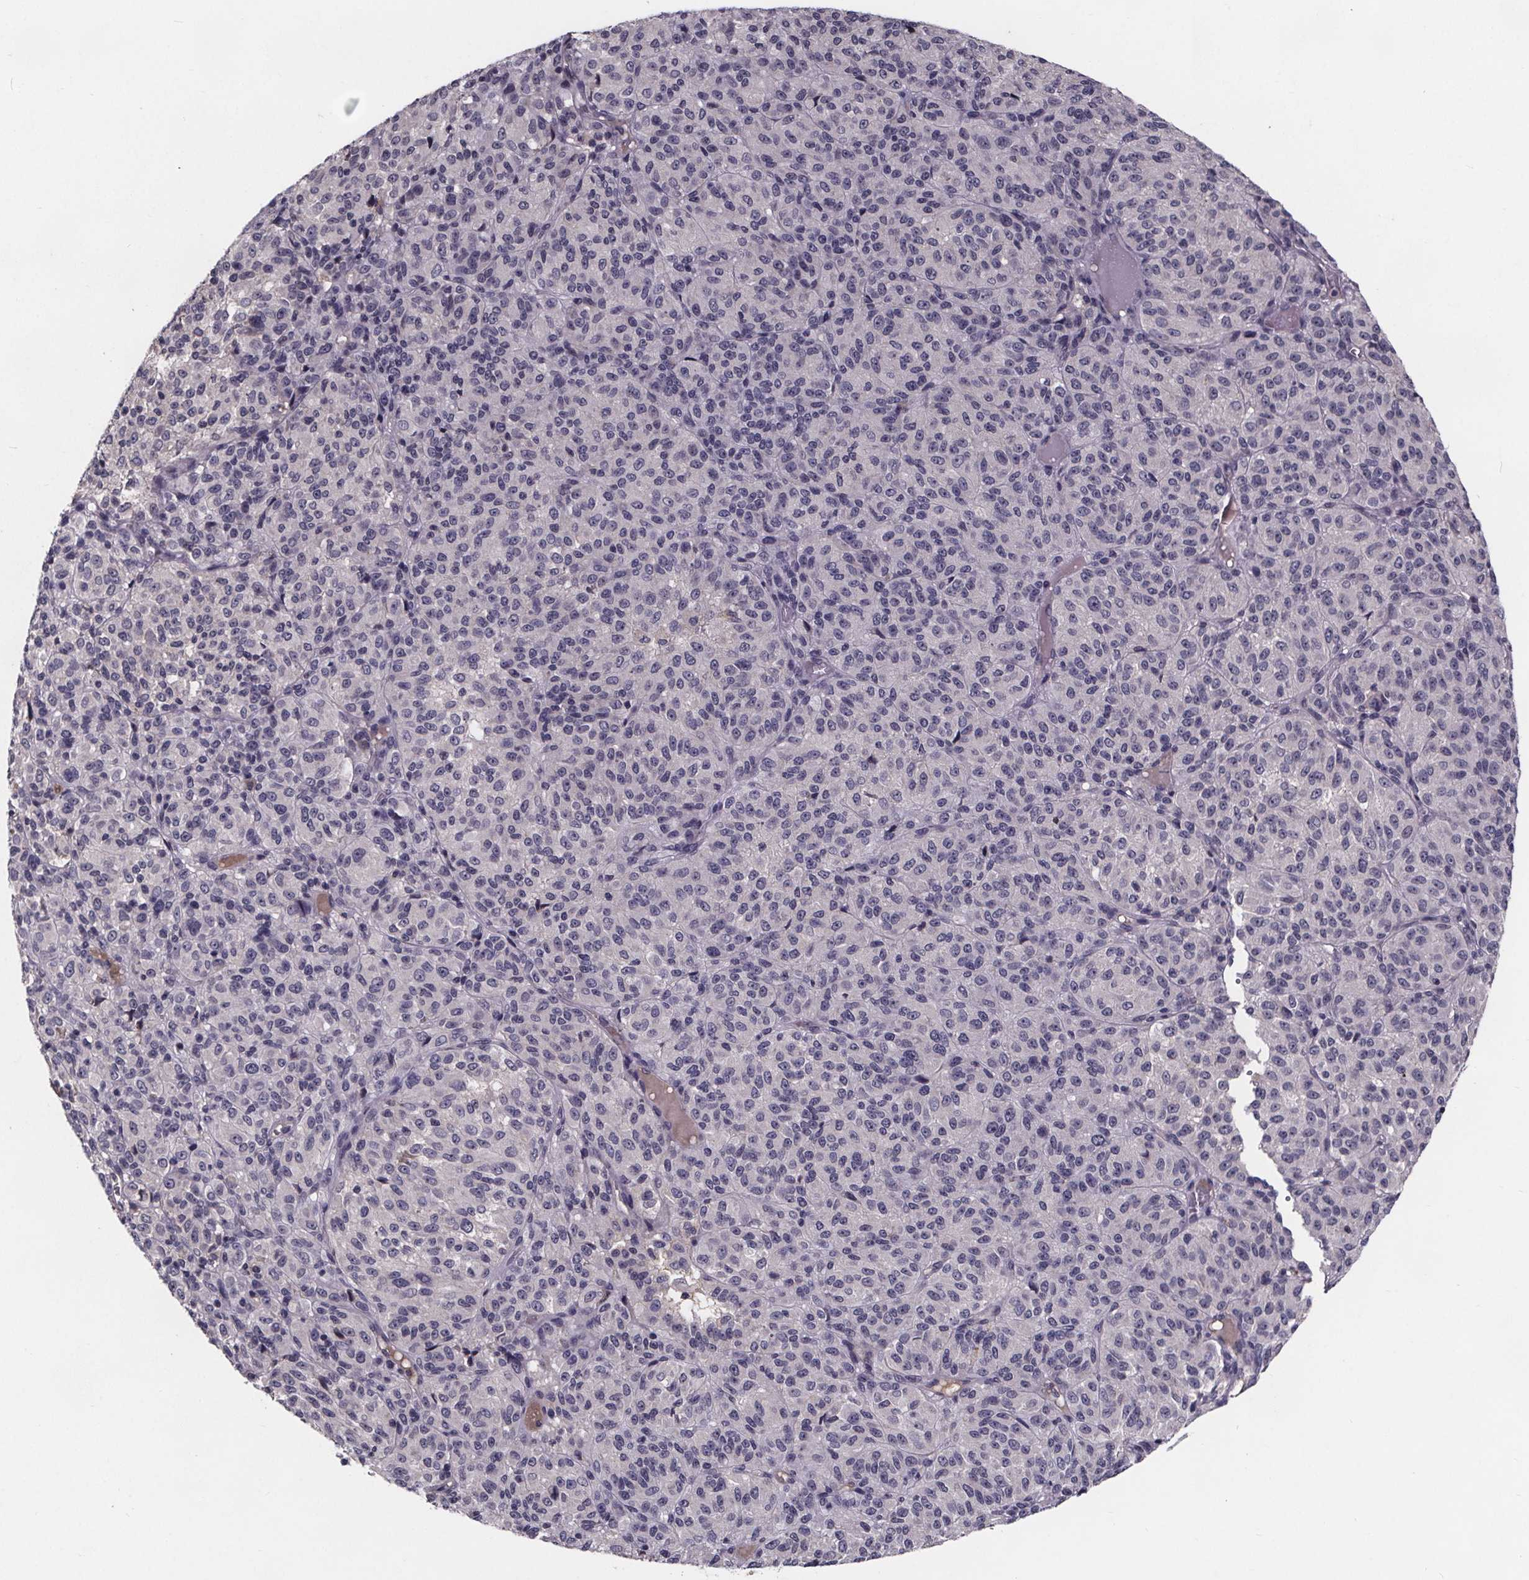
{"staining": {"intensity": "negative", "quantity": "none", "location": "none"}, "tissue": "melanoma", "cell_type": "Tumor cells", "image_type": "cancer", "snomed": [{"axis": "morphology", "description": "Malignant melanoma, Metastatic site"}, {"axis": "topography", "description": "Brain"}], "caption": "This is an IHC micrograph of human malignant melanoma (metastatic site). There is no expression in tumor cells.", "gene": "NPHP4", "patient": {"sex": "female", "age": 56}}